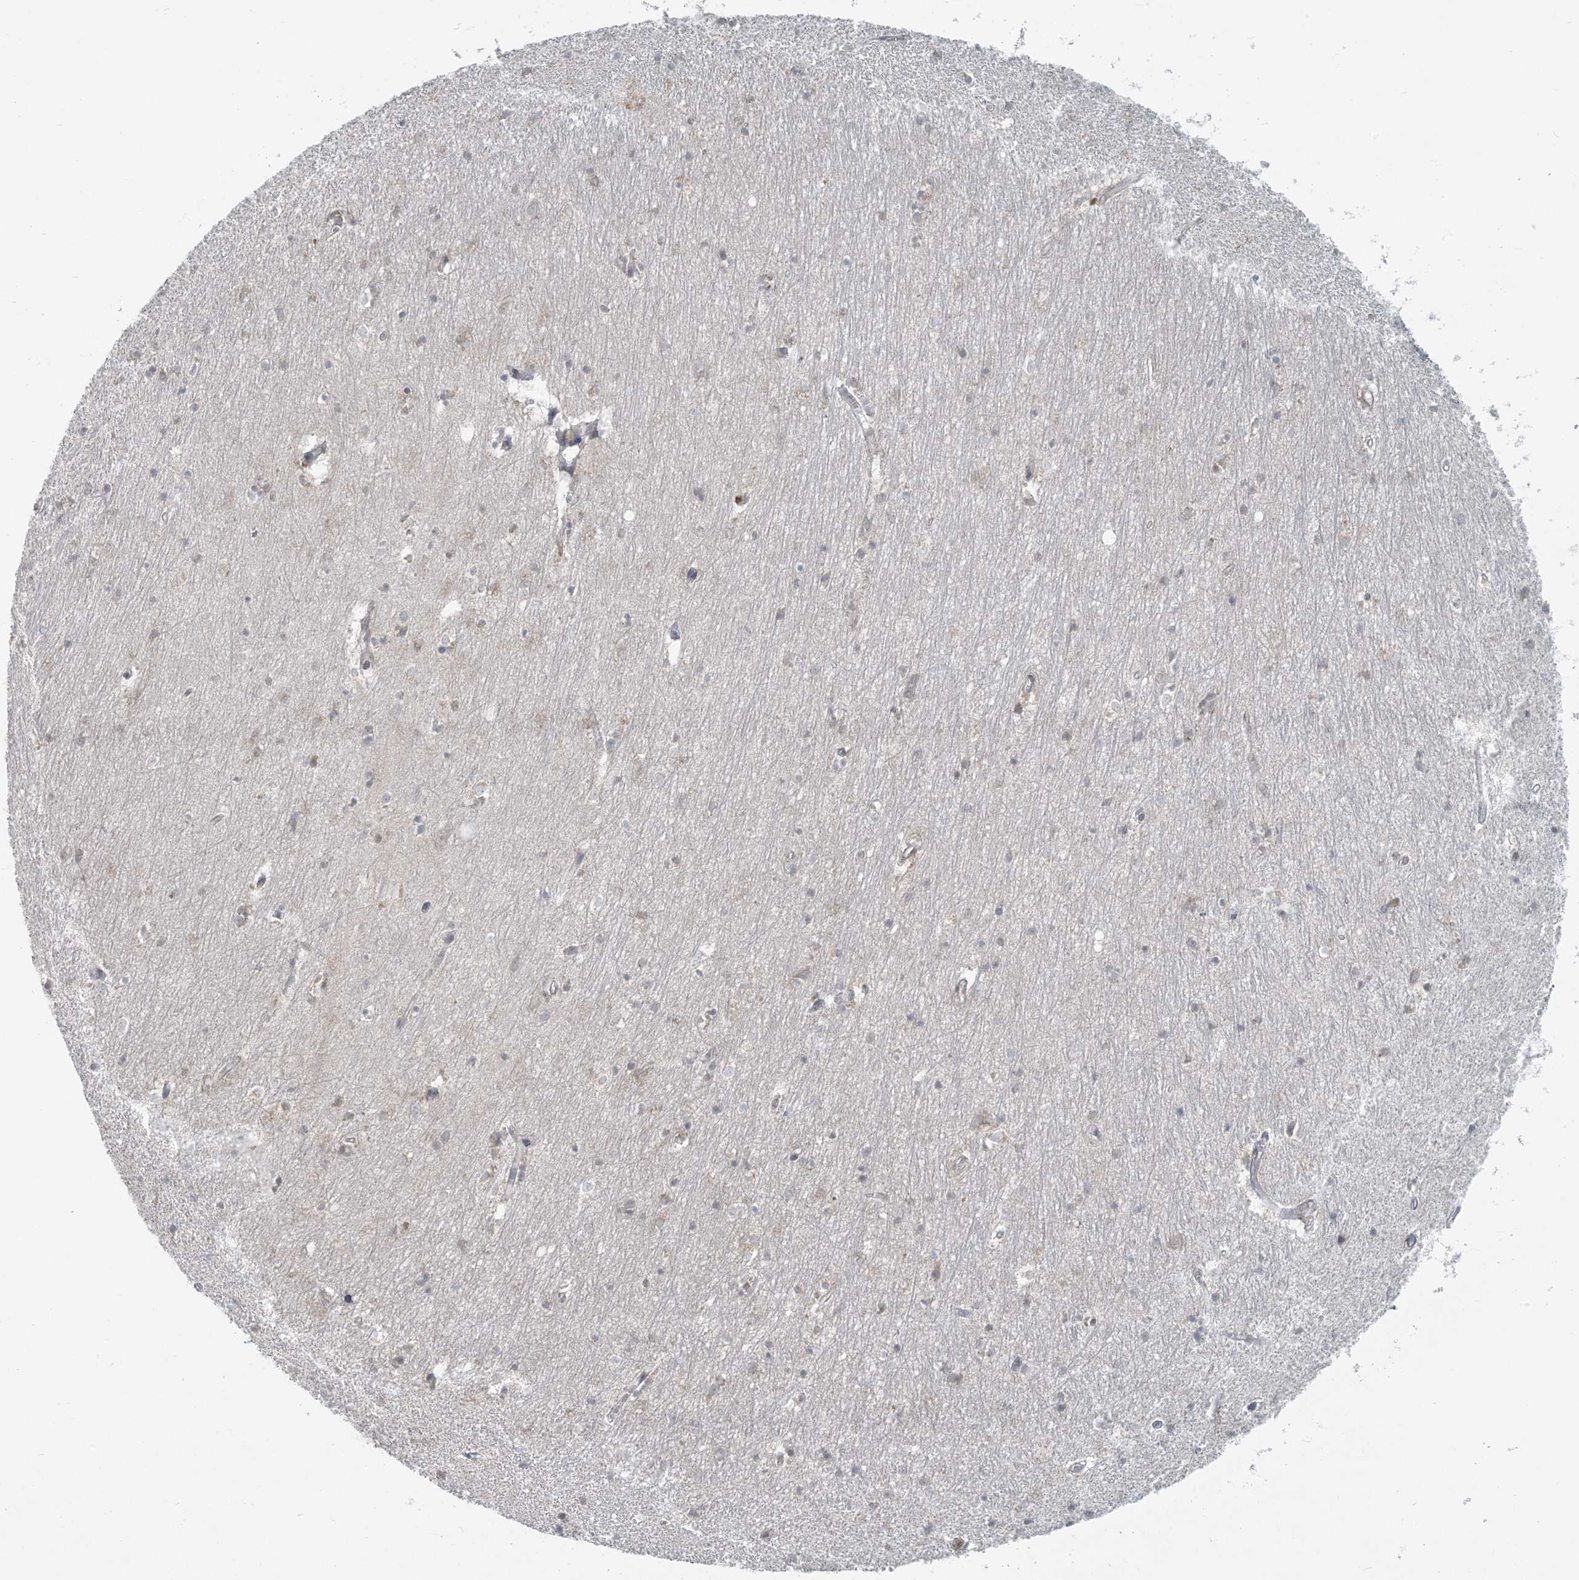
{"staining": {"intensity": "negative", "quantity": "none", "location": "none"}, "tissue": "hippocampus", "cell_type": "Glial cells", "image_type": "normal", "snomed": [{"axis": "morphology", "description": "Normal tissue, NOS"}, {"axis": "topography", "description": "Hippocampus"}], "caption": "Immunohistochemistry image of unremarkable hippocampus: hippocampus stained with DAB (3,3'-diaminobenzidine) reveals no significant protein positivity in glial cells.", "gene": "HACL1", "patient": {"sex": "female", "age": 64}}